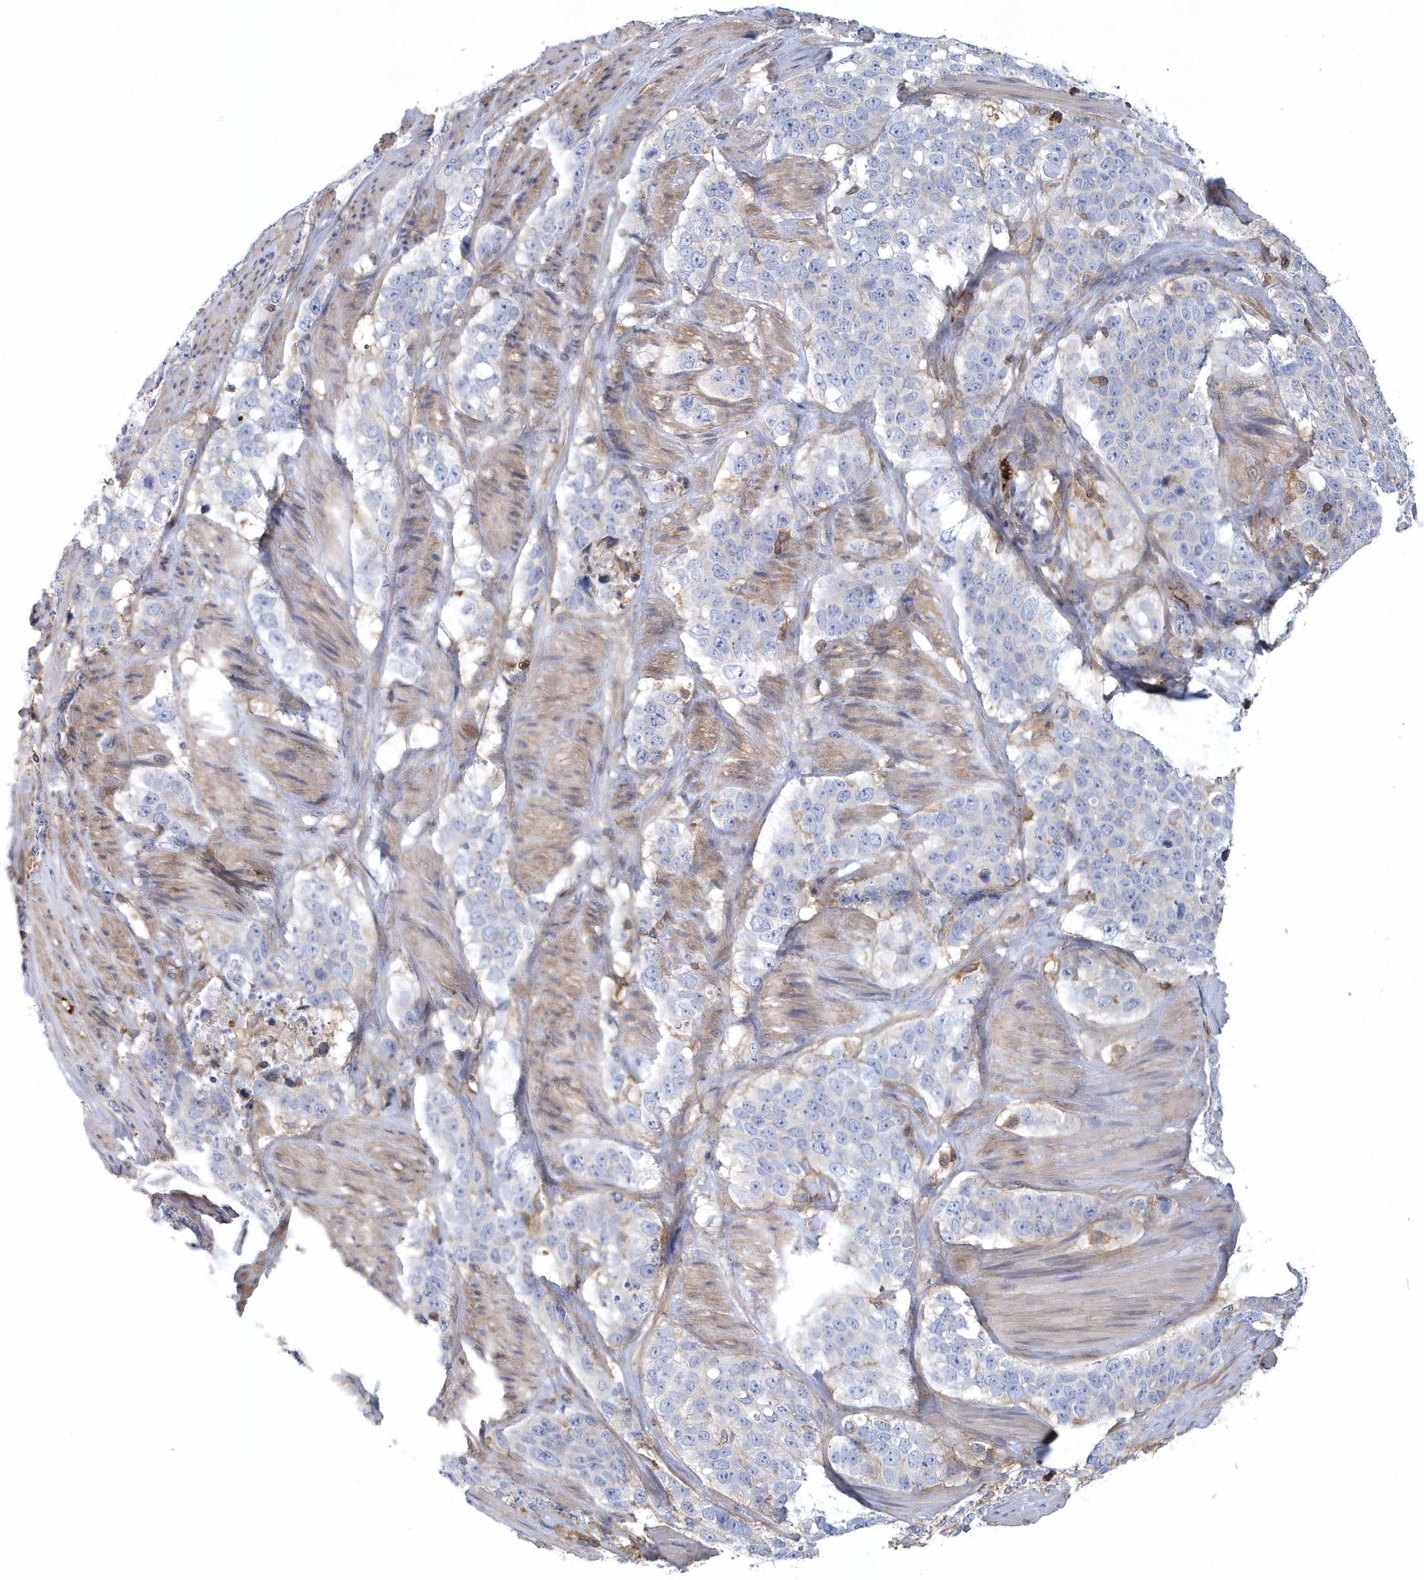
{"staining": {"intensity": "negative", "quantity": "none", "location": "none"}, "tissue": "stomach cancer", "cell_type": "Tumor cells", "image_type": "cancer", "snomed": [{"axis": "morphology", "description": "Adenocarcinoma, NOS"}, {"axis": "topography", "description": "Stomach"}], "caption": "This is an IHC image of stomach adenocarcinoma. There is no expression in tumor cells.", "gene": "ARAP2", "patient": {"sex": "male", "age": 48}}